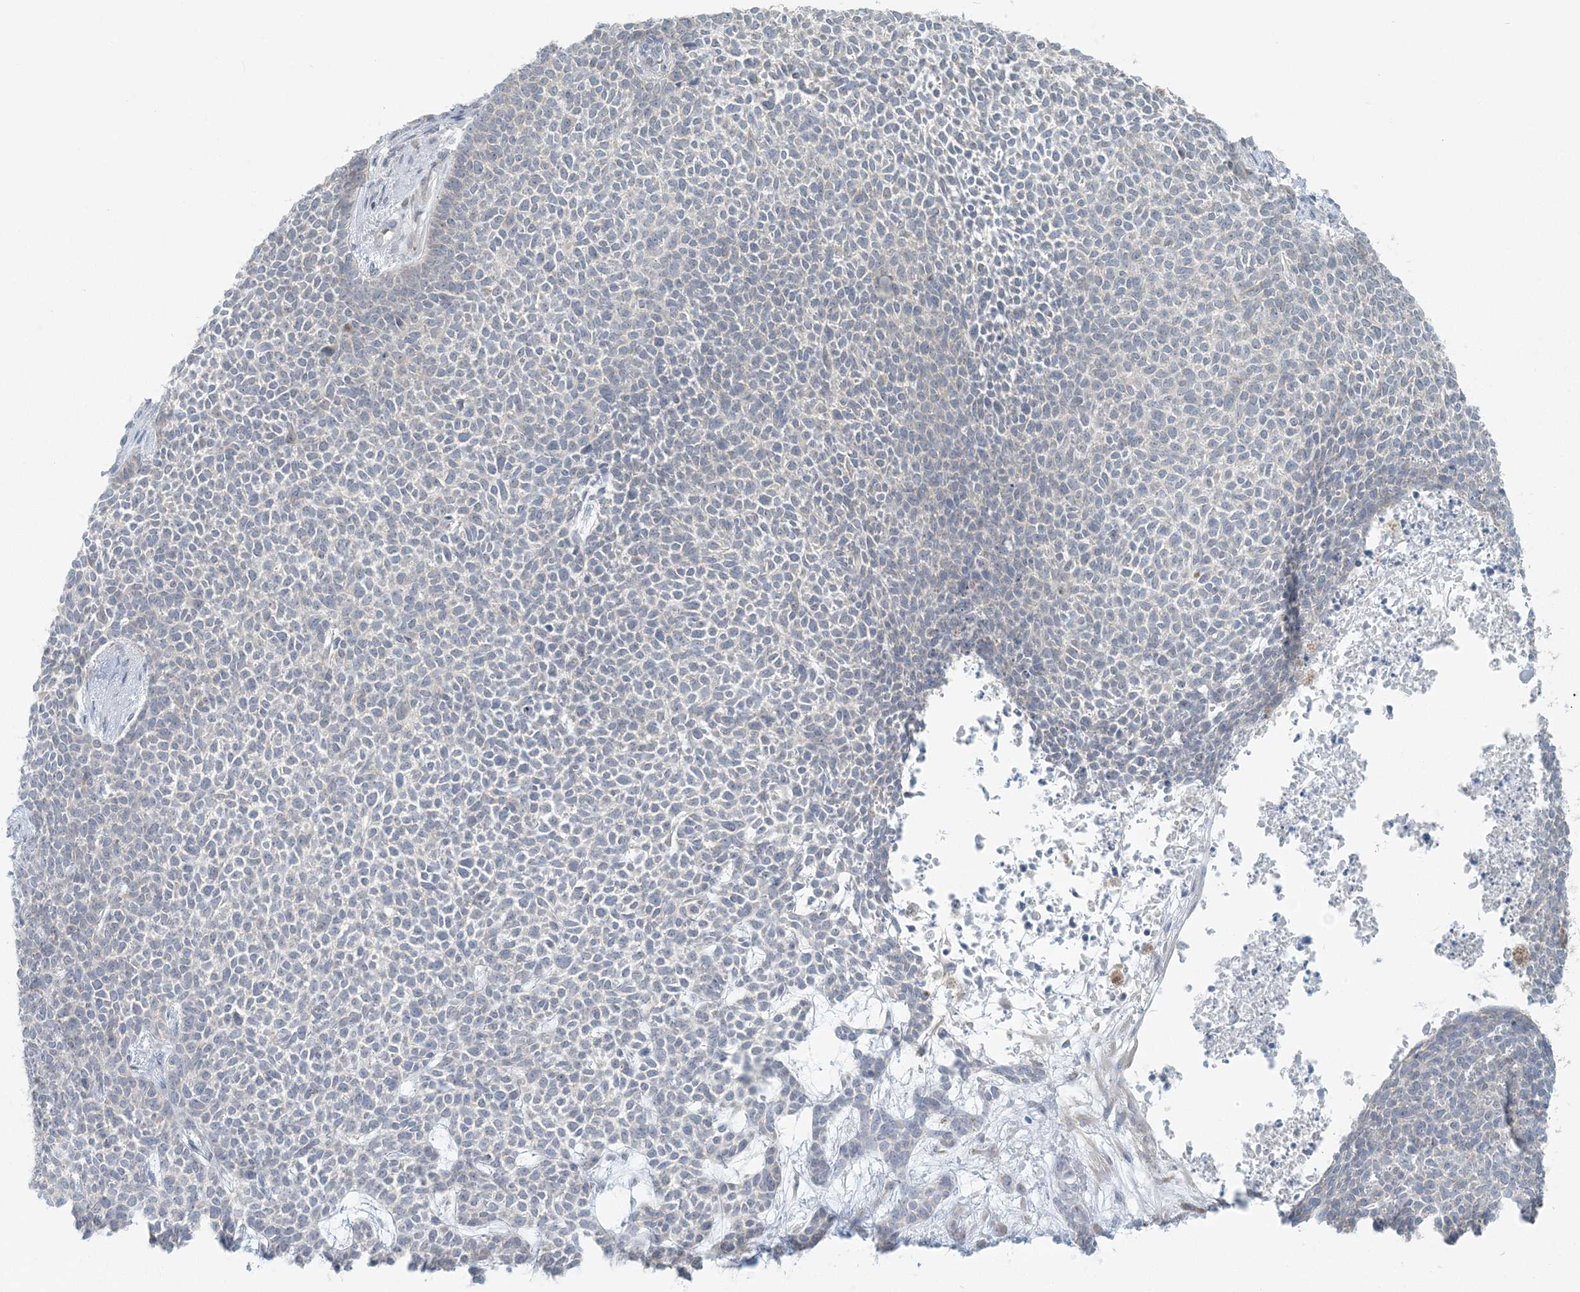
{"staining": {"intensity": "negative", "quantity": "none", "location": "none"}, "tissue": "skin cancer", "cell_type": "Tumor cells", "image_type": "cancer", "snomed": [{"axis": "morphology", "description": "Basal cell carcinoma"}, {"axis": "topography", "description": "Skin"}], "caption": "High power microscopy image of an immunohistochemistry histopathology image of skin cancer (basal cell carcinoma), revealing no significant positivity in tumor cells.", "gene": "CTDNEP1", "patient": {"sex": "female", "age": 84}}